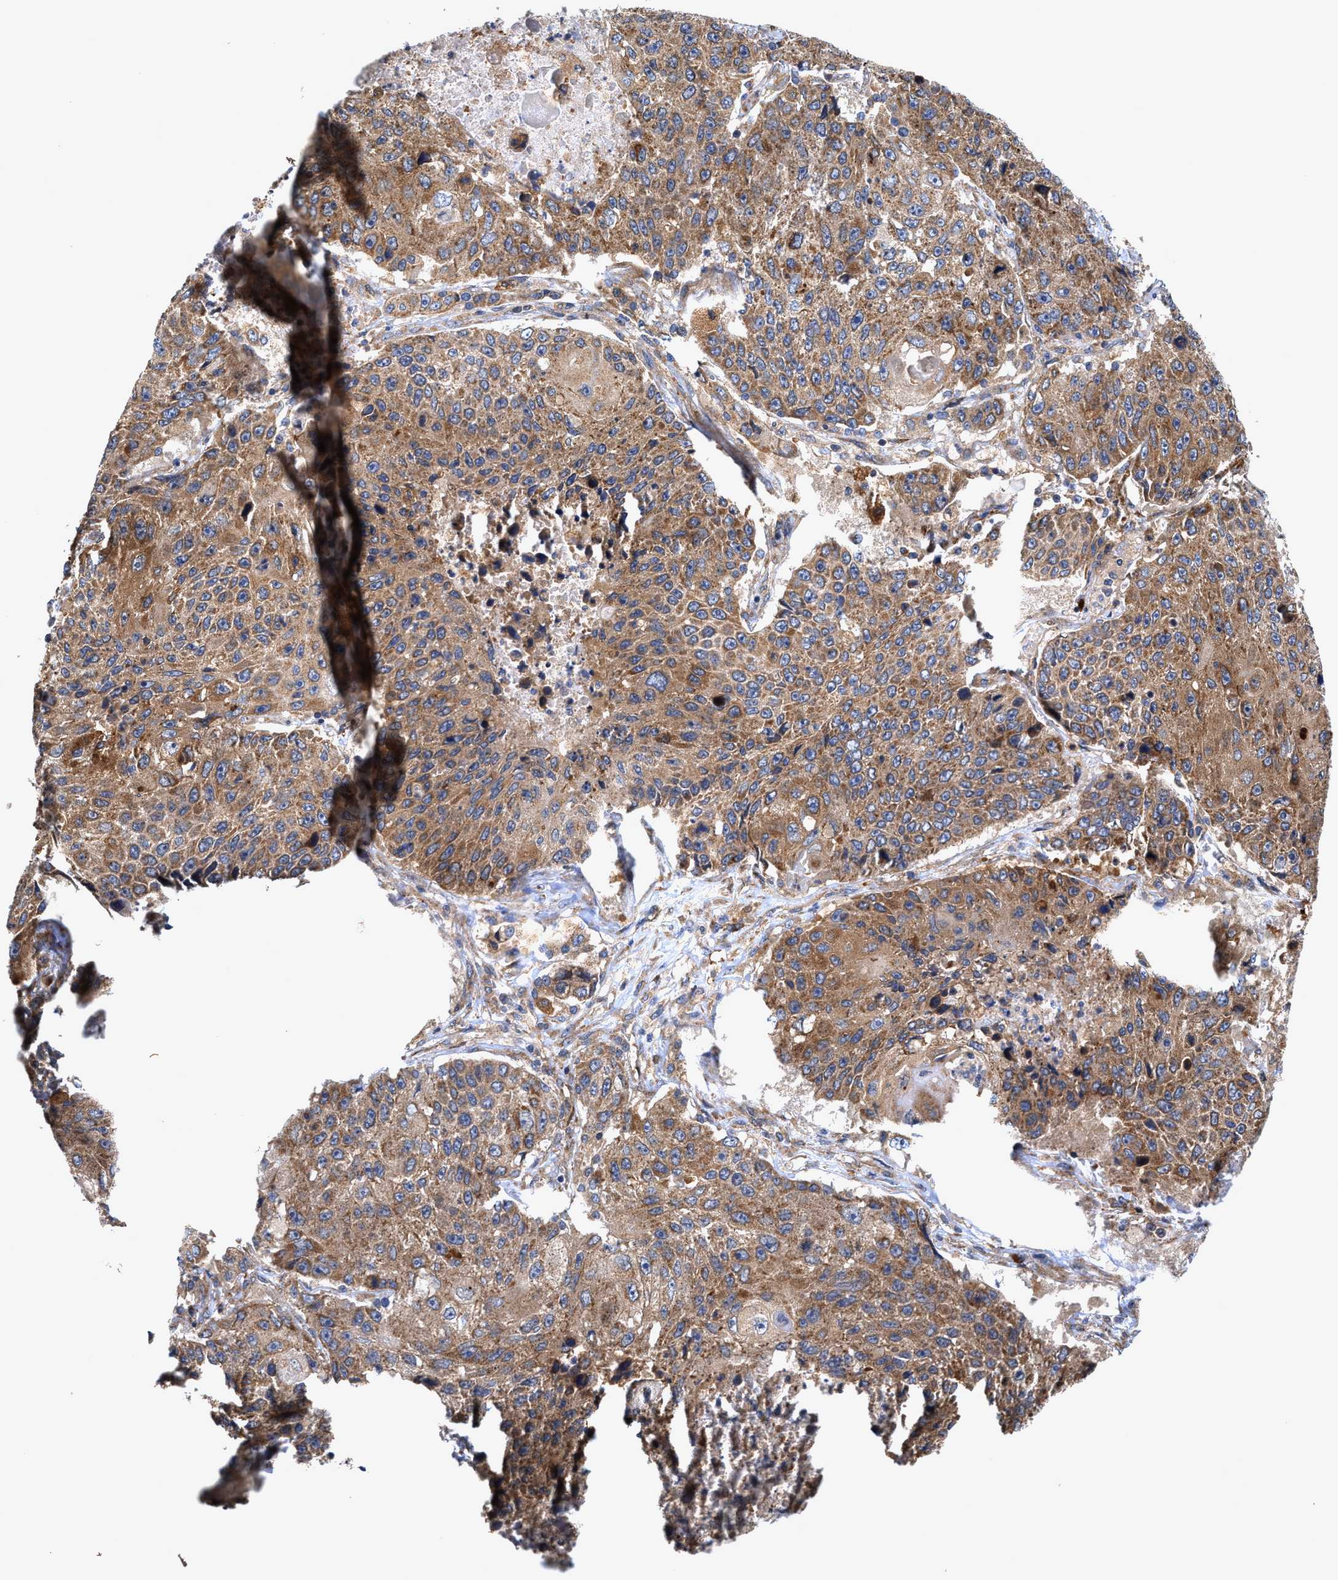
{"staining": {"intensity": "moderate", "quantity": ">75%", "location": "cytoplasmic/membranous"}, "tissue": "lung cancer", "cell_type": "Tumor cells", "image_type": "cancer", "snomed": [{"axis": "morphology", "description": "Squamous cell carcinoma, NOS"}, {"axis": "topography", "description": "Lung"}], "caption": "Lung squamous cell carcinoma stained with IHC reveals moderate cytoplasmic/membranous staining in about >75% of tumor cells. The protein is stained brown, and the nuclei are stained in blue (DAB IHC with brightfield microscopy, high magnification).", "gene": "EFNA4", "patient": {"sex": "male", "age": 61}}